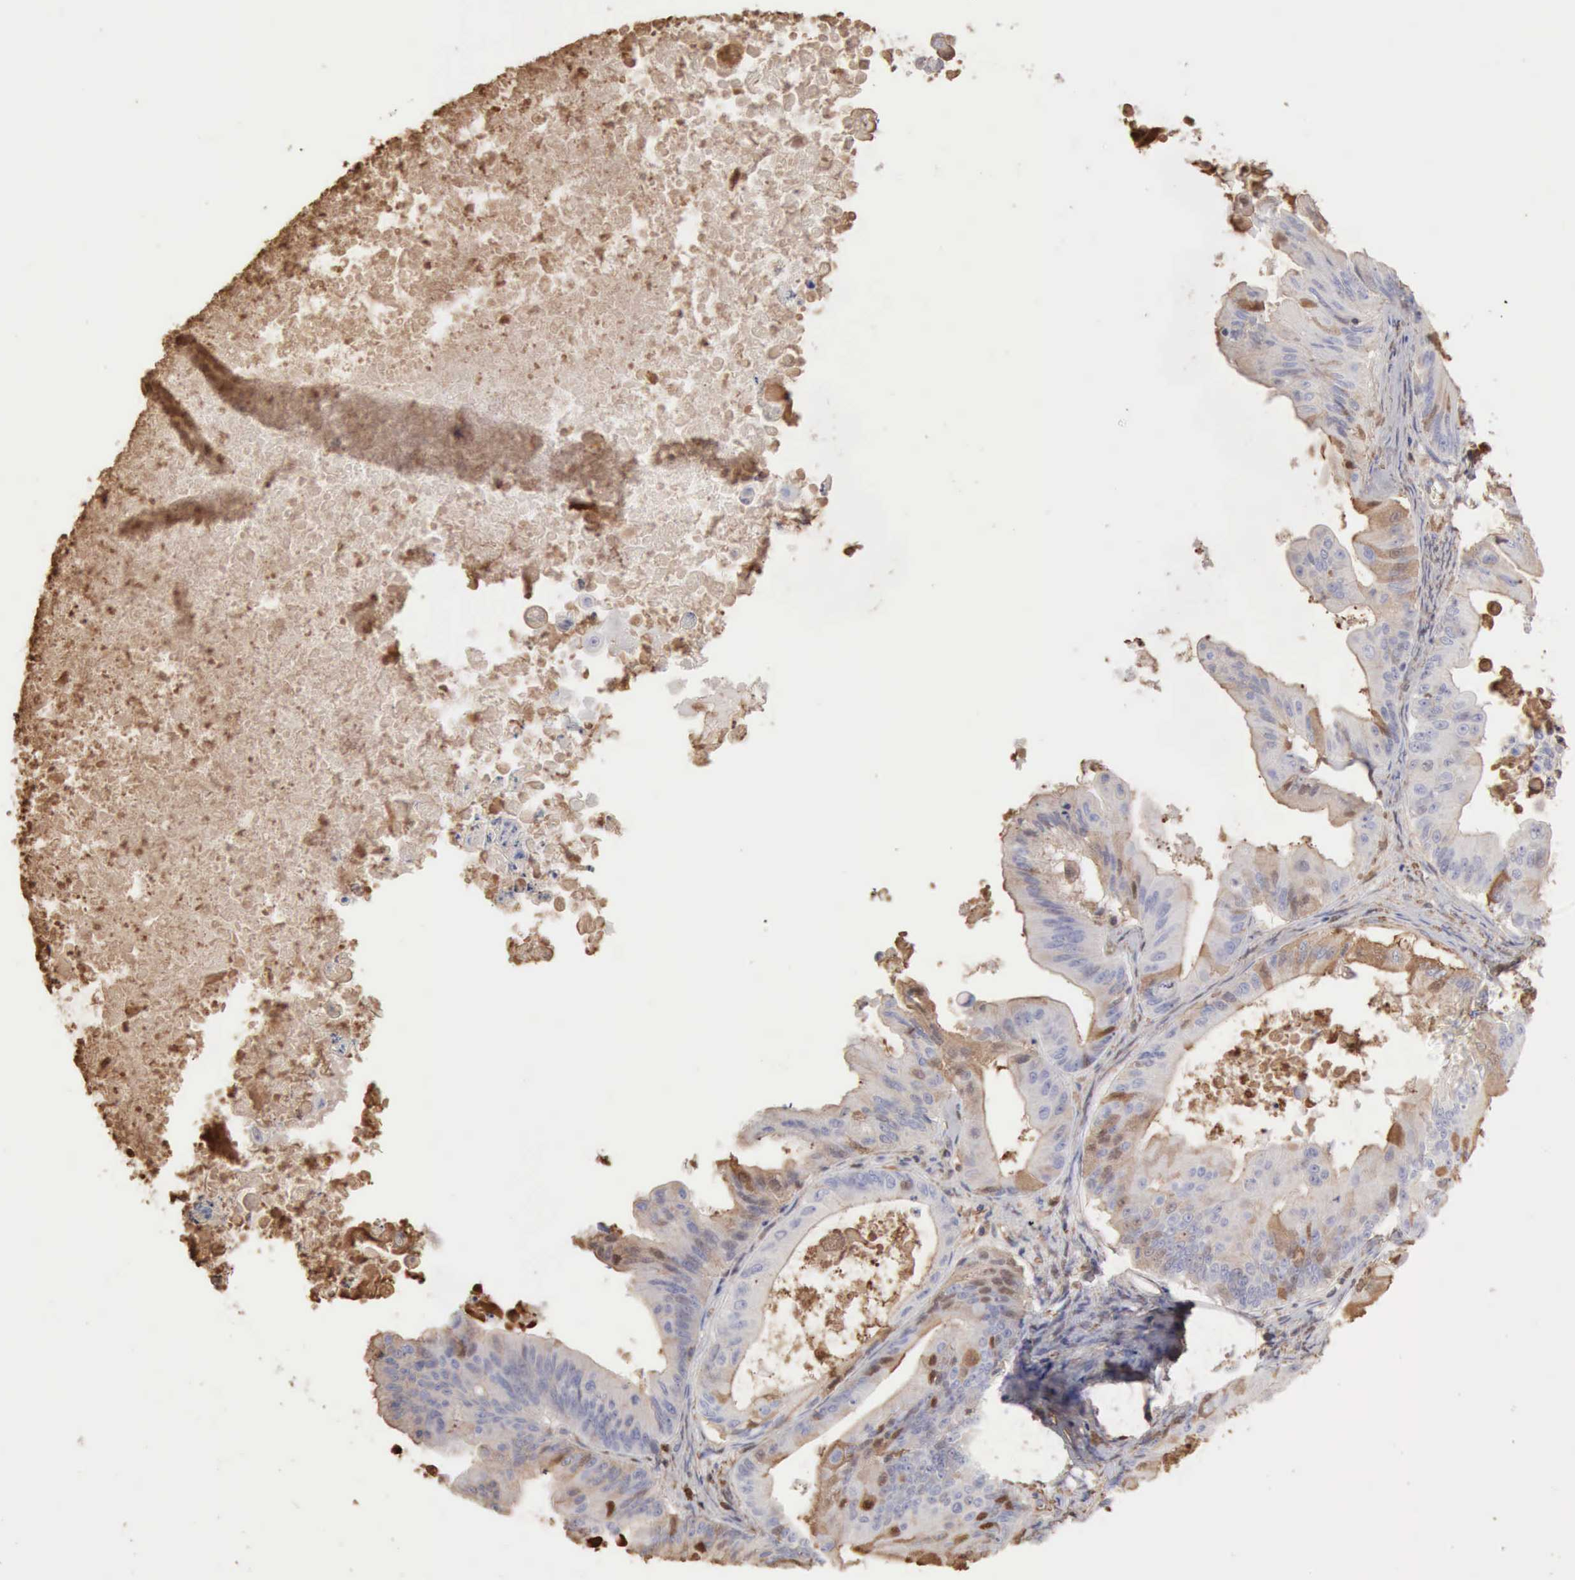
{"staining": {"intensity": "weak", "quantity": "<25%", "location": "cytoplasmic/membranous"}, "tissue": "ovarian cancer", "cell_type": "Tumor cells", "image_type": "cancer", "snomed": [{"axis": "morphology", "description": "Cystadenocarcinoma, mucinous, NOS"}, {"axis": "topography", "description": "Ovary"}], "caption": "Tumor cells show no significant staining in ovarian cancer (mucinous cystadenocarcinoma).", "gene": "SERPINA1", "patient": {"sex": "female", "age": 37}}